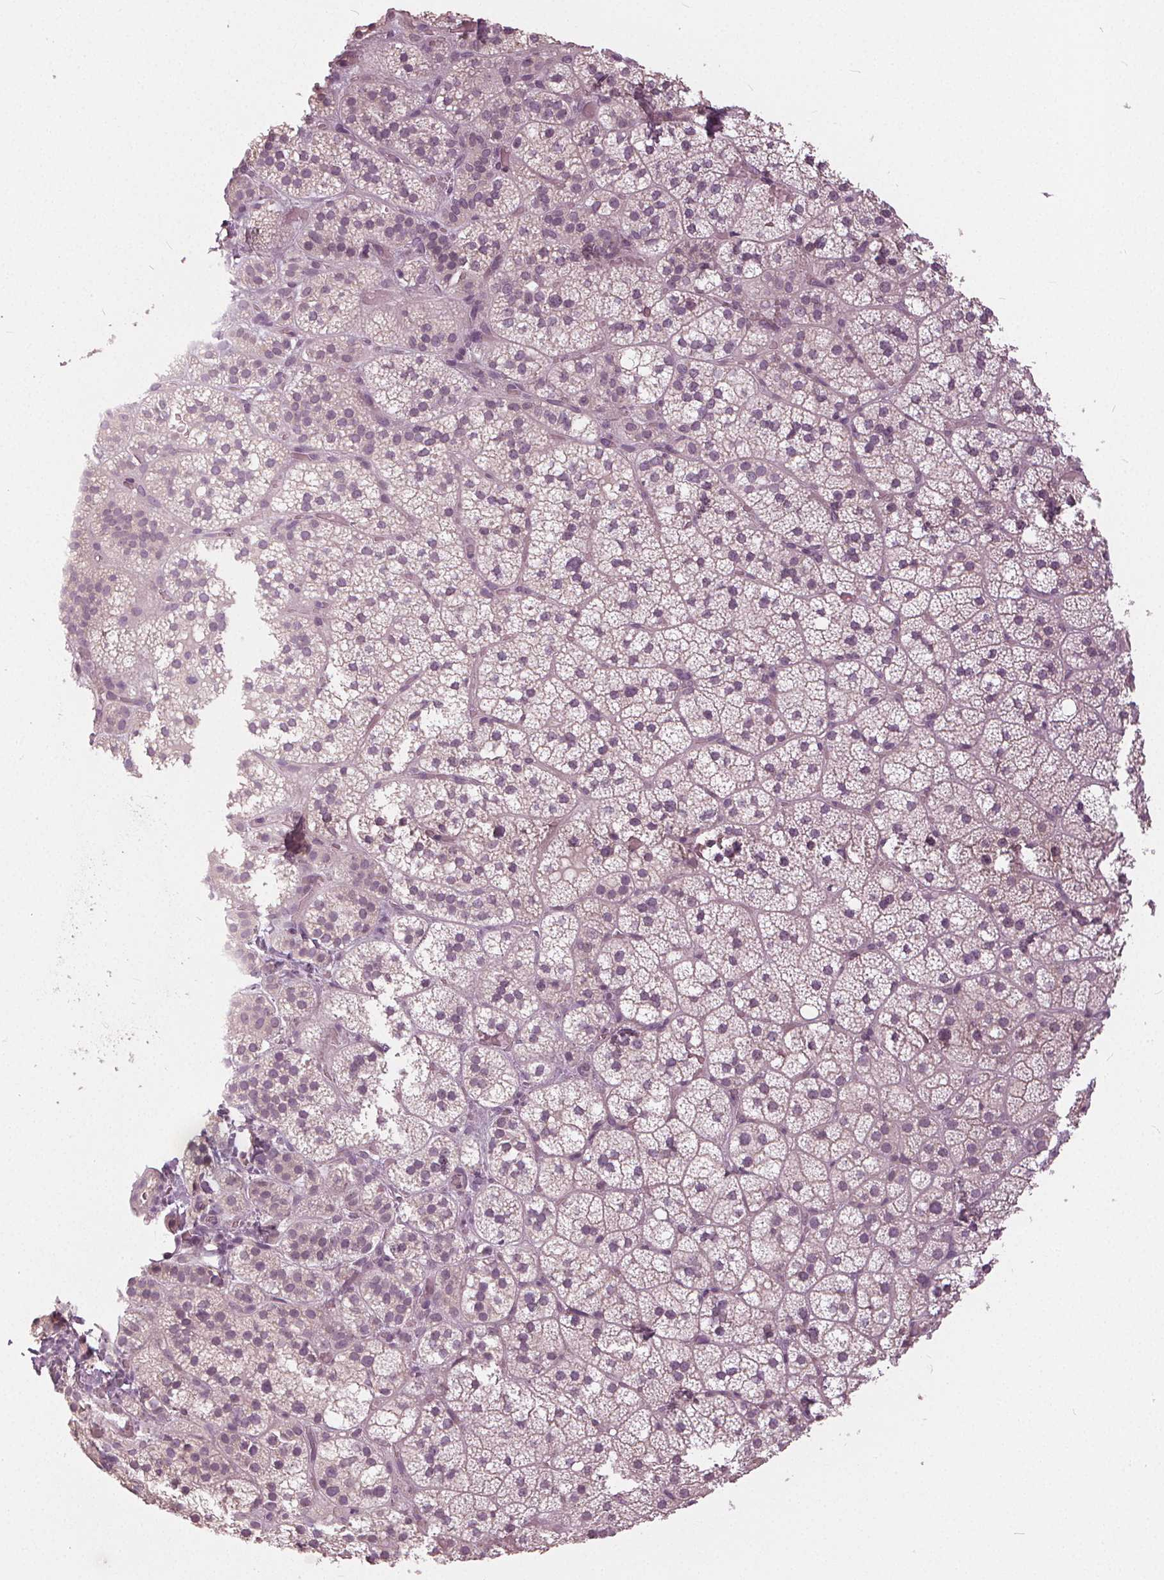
{"staining": {"intensity": "negative", "quantity": "none", "location": "none"}, "tissue": "adrenal gland", "cell_type": "Glandular cells", "image_type": "normal", "snomed": [{"axis": "morphology", "description": "Normal tissue, NOS"}, {"axis": "topography", "description": "Adrenal gland"}], "caption": "Photomicrograph shows no protein positivity in glandular cells of normal adrenal gland.", "gene": "KLK13", "patient": {"sex": "male", "age": 53}}